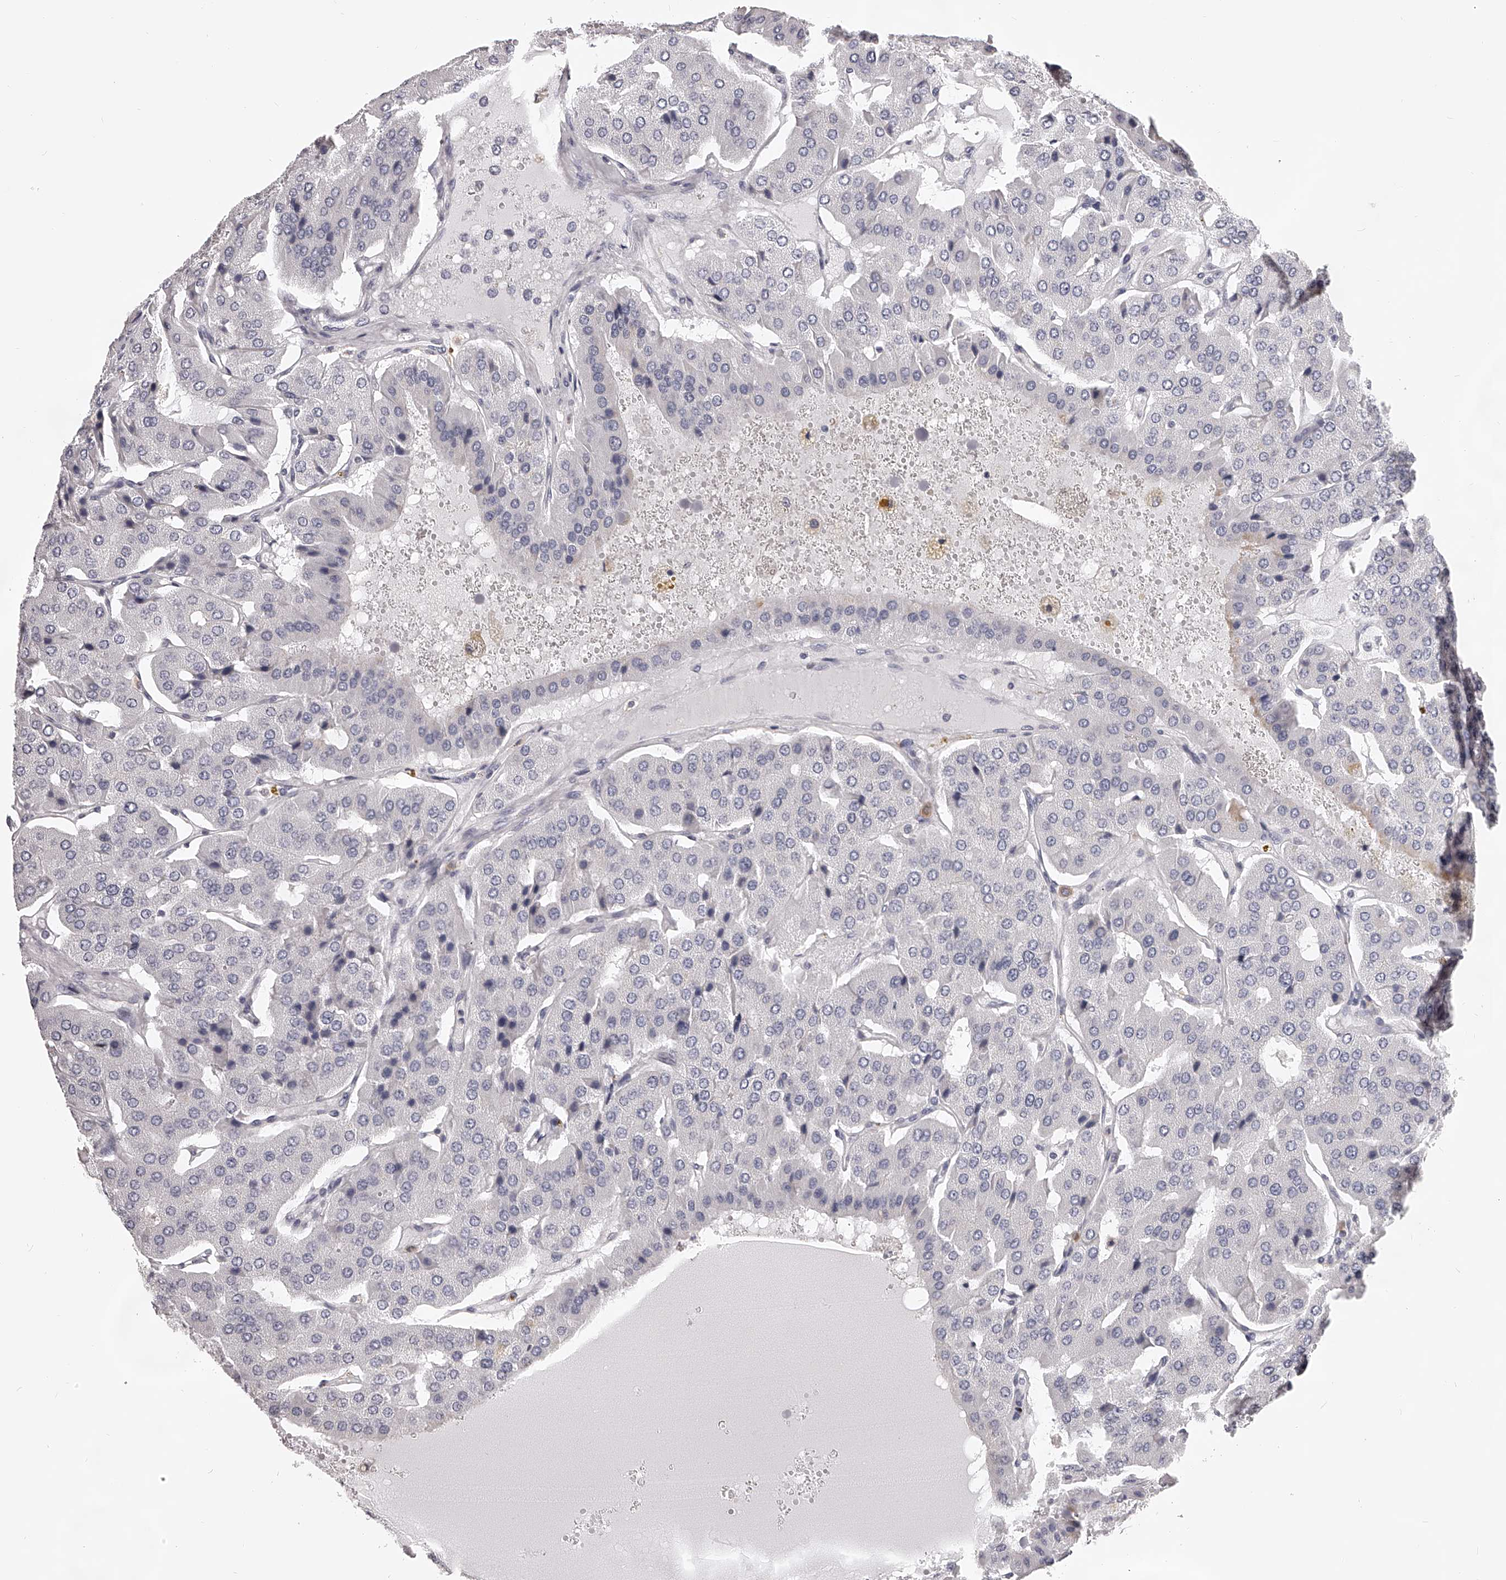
{"staining": {"intensity": "negative", "quantity": "none", "location": "none"}, "tissue": "parathyroid gland", "cell_type": "Glandular cells", "image_type": "normal", "snomed": [{"axis": "morphology", "description": "Normal tissue, NOS"}, {"axis": "morphology", "description": "Adenoma, NOS"}, {"axis": "topography", "description": "Parathyroid gland"}], "caption": "This is an immunohistochemistry image of unremarkable human parathyroid gland. There is no positivity in glandular cells.", "gene": "DMRT1", "patient": {"sex": "female", "age": 86}}